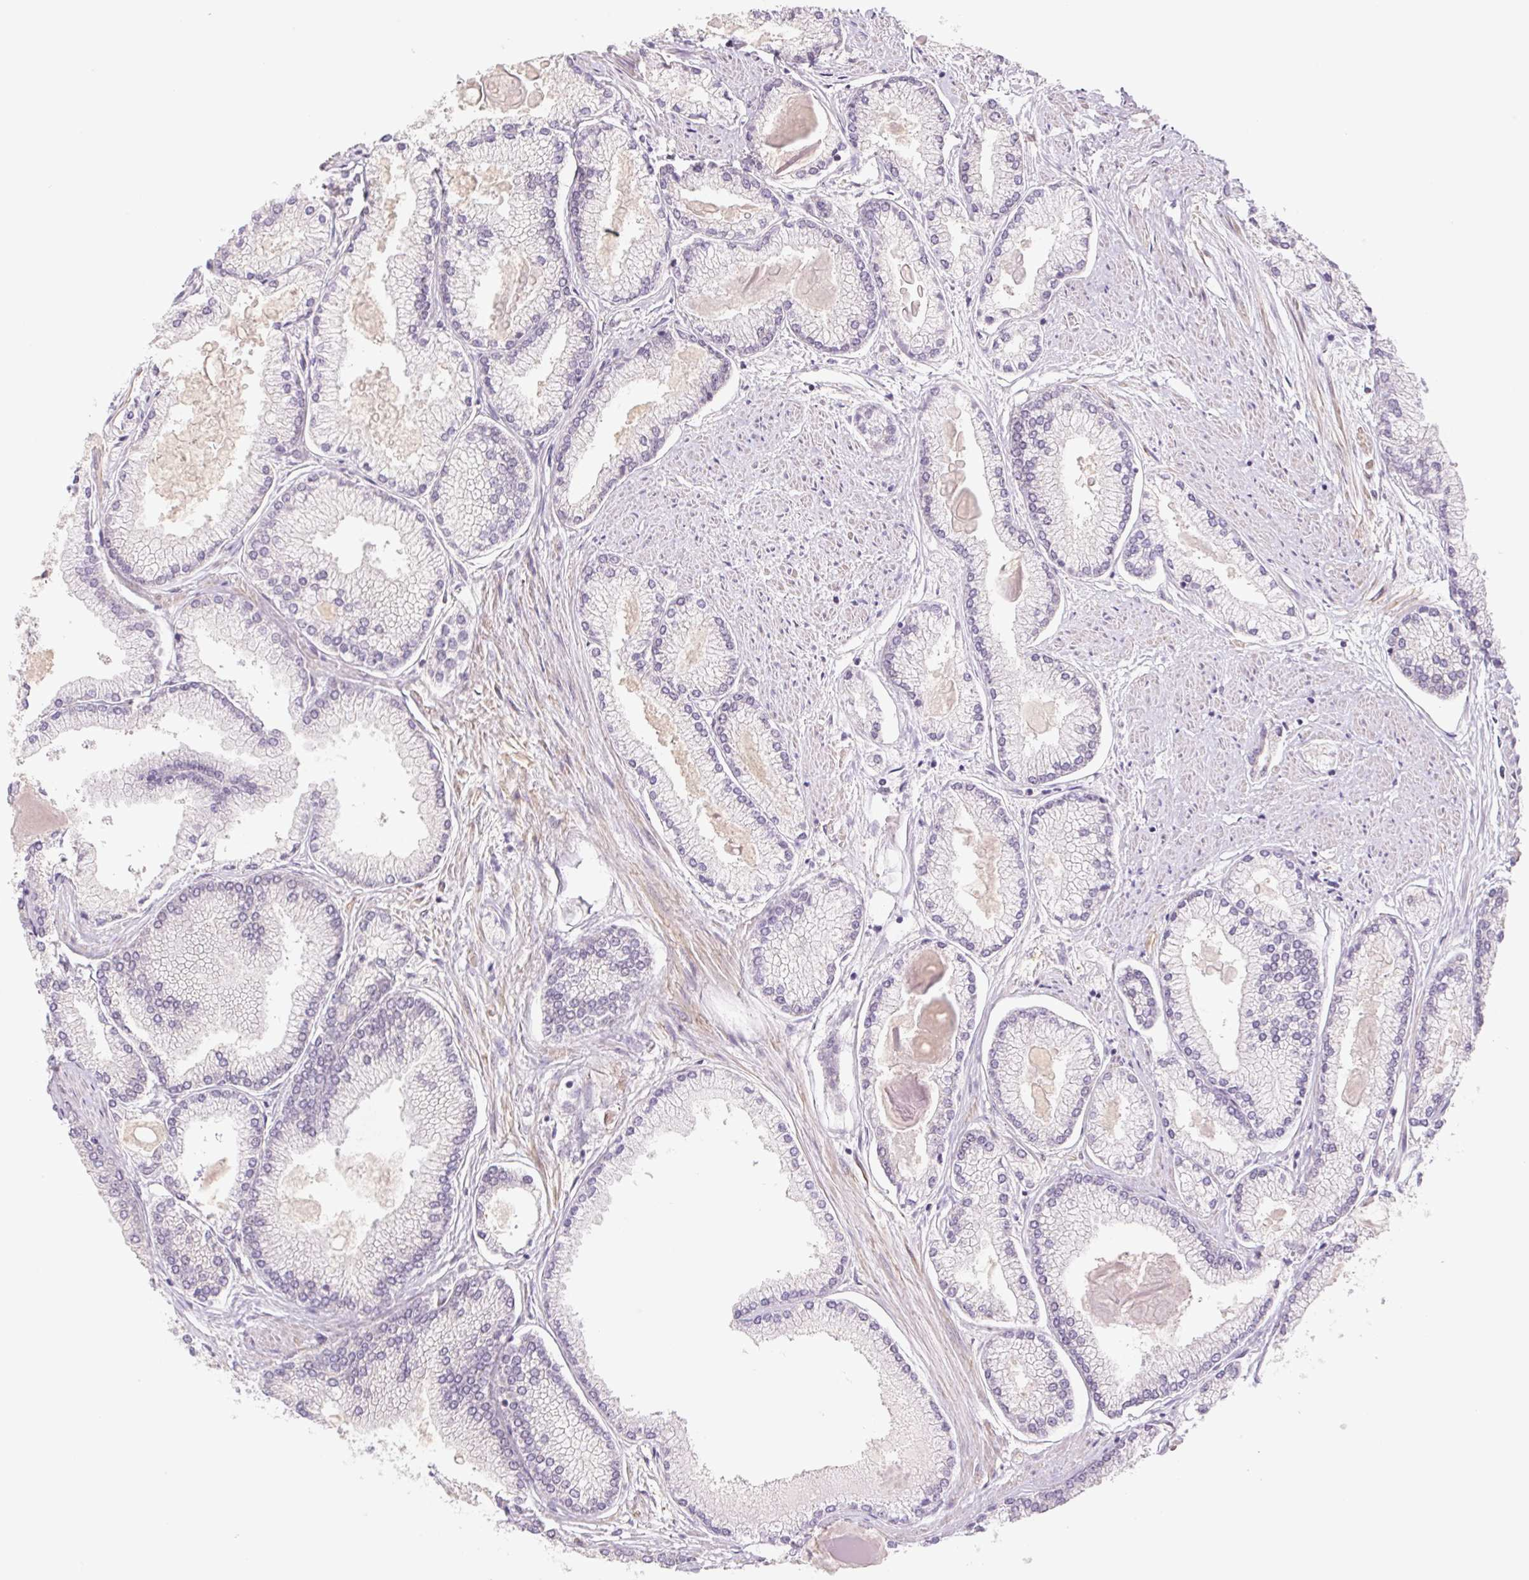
{"staining": {"intensity": "negative", "quantity": "none", "location": "none"}, "tissue": "prostate cancer", "cell_type": "Tumor cells", "image_type": "cancer", "snomed": [{"axis": "morphology", "description": "Adenocarcinoma, High grade"}, {"axis": "topography", "description": "Prostate"}], "caption": "This histopathology image is of prostate cancer stained with immunohistochemistry (IHC) to label a protein in brown with the nuclei are counter-stained blue. There is no staining in tumor cells.", "gene": "CWC25", "patient": {"sex": "male", "age": 68}}